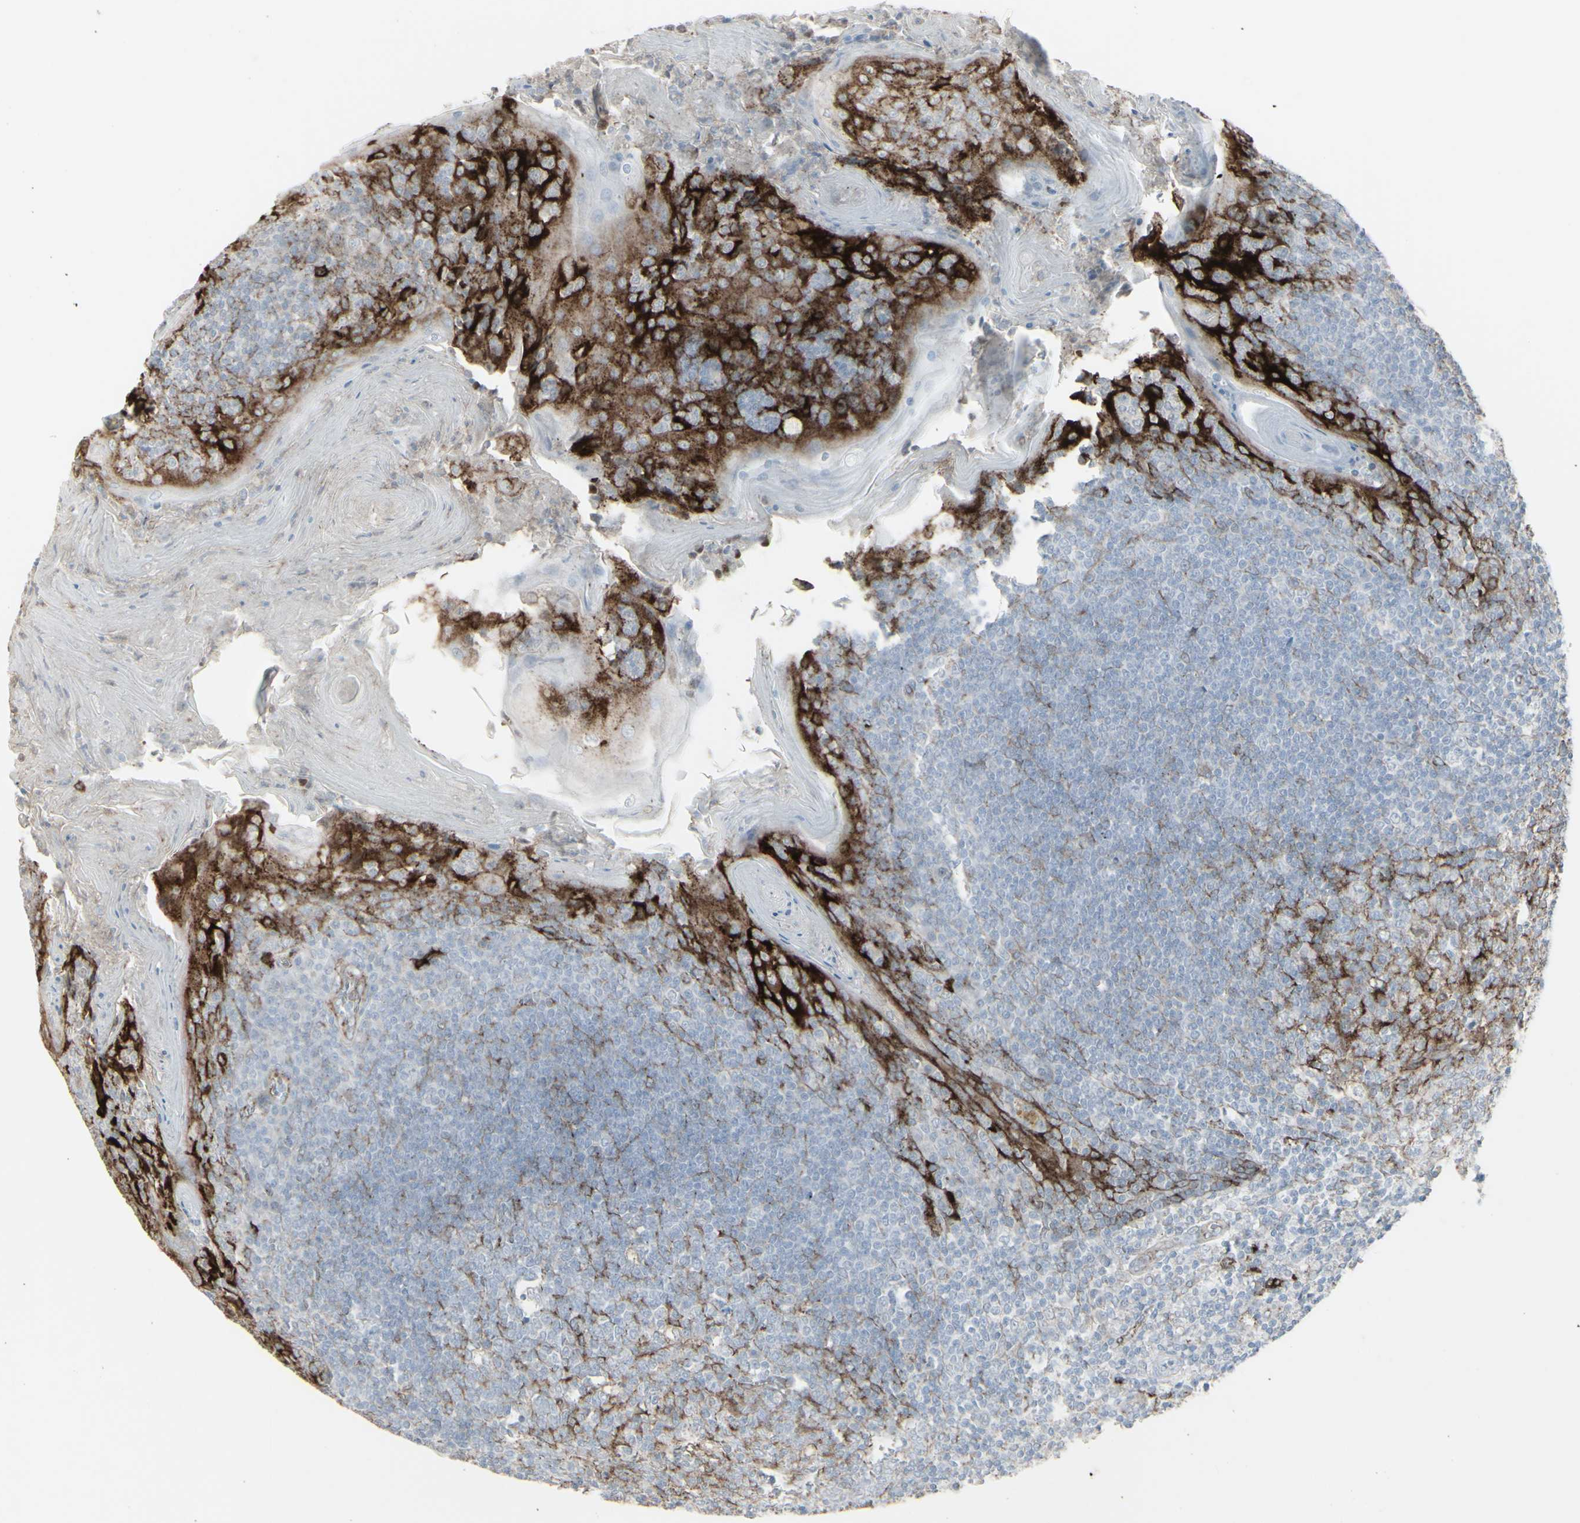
{"staining": {"intensity": "moderate", "quantity": "<25%", "location": "cytoplasmic/membranous"}, "tissue": "tonsil", "cell_type": "Germinal center cells", "image_type": "normal", "snomed": [{"axis": "morphology", "description": "Normal tissue, NOS"}, {"axis": "topography", "description": "Tonsil"}], "caption": "Immunohistochemistry histopathology image of benign tonsil: human tonsil stained using immunohistochemistry (IHC) reveals low levels of moderate protein expression localized specifically in the cytoplasmic/membranous of germinal center cells, appearing as a cytoplasmic/membranous brown color.", "gene": "GJA1", "patient": {"sex": "male", "age": 31}}